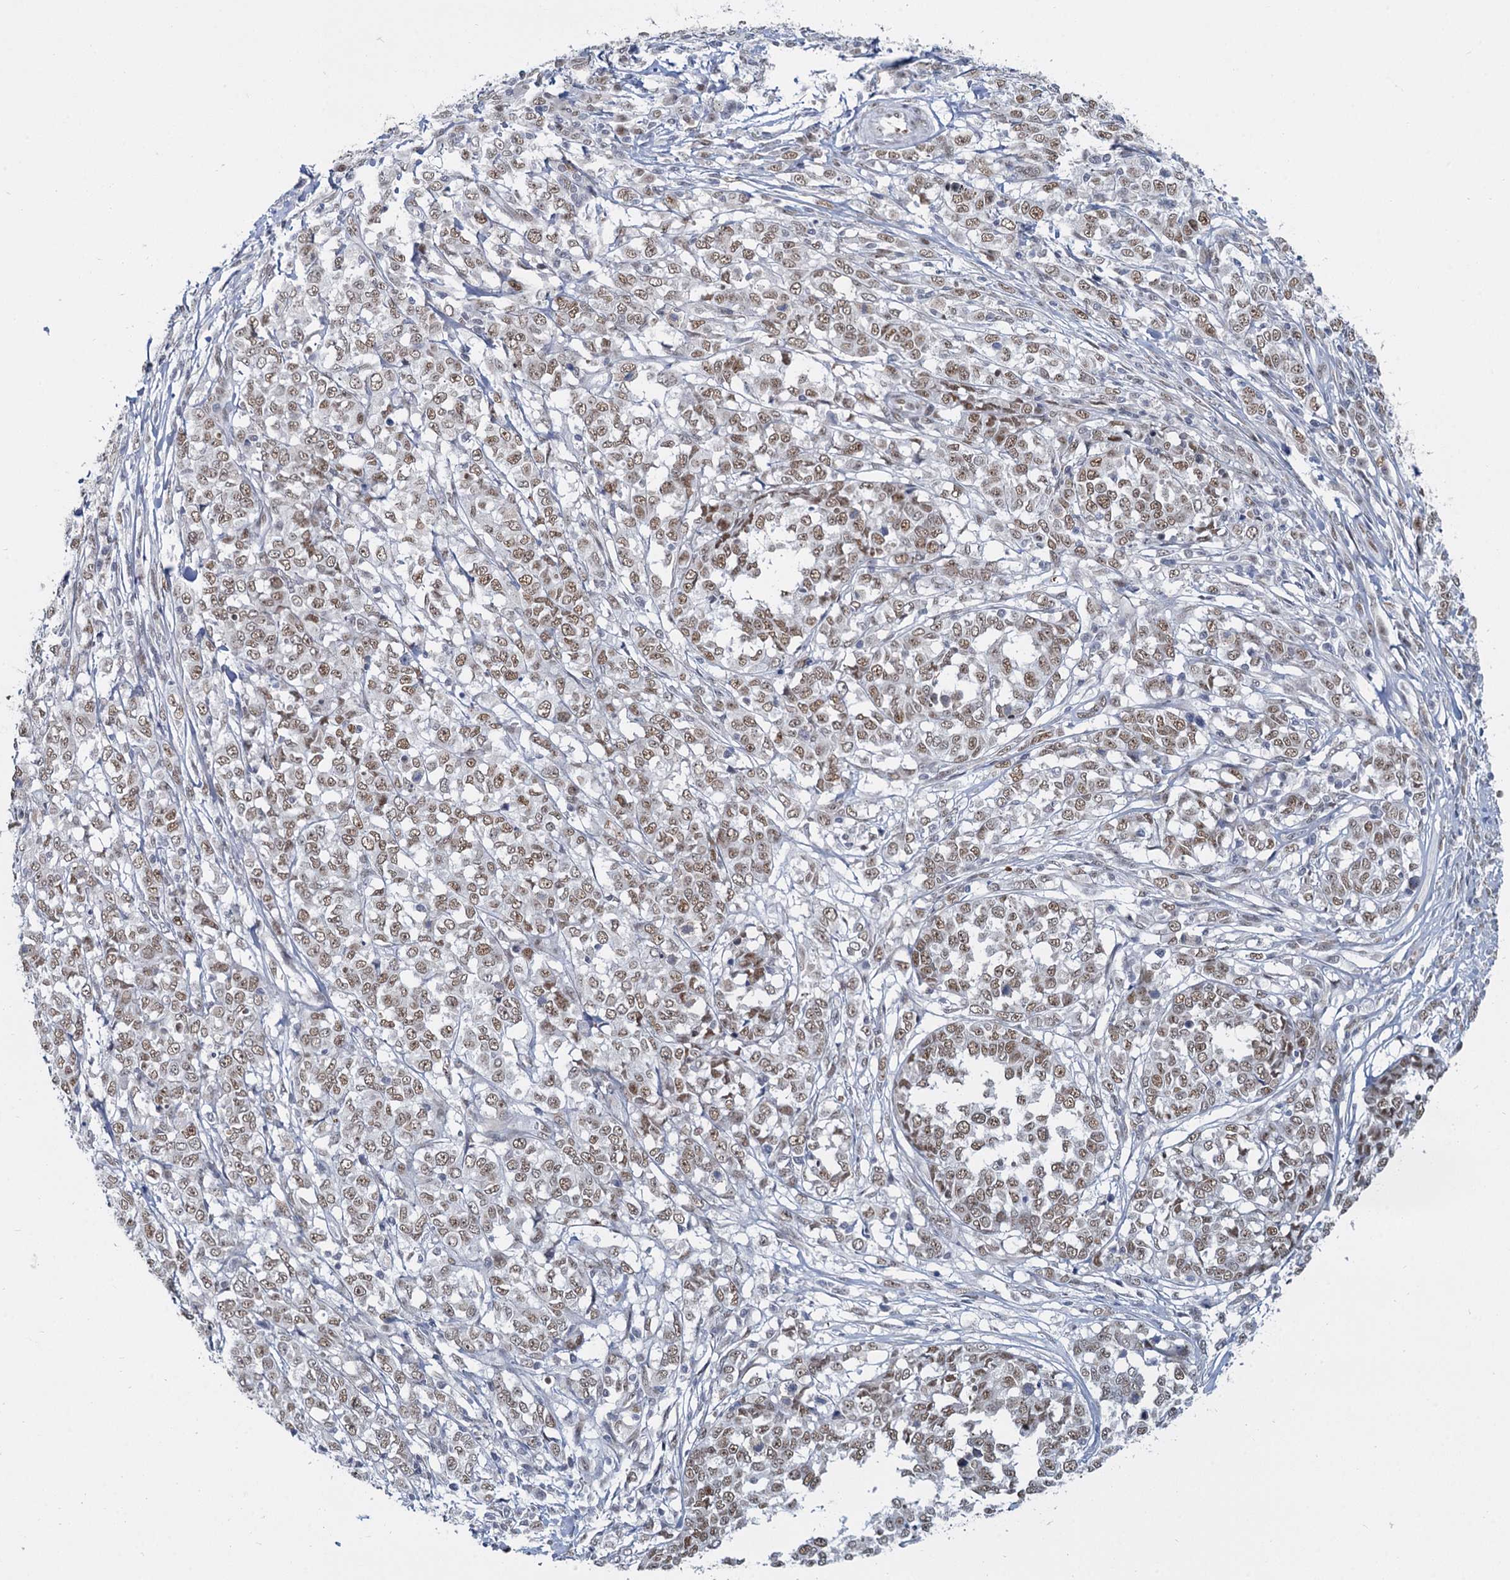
{"staining": {"intensity": "moderate", "quantity": ">75%", "location": "nuclear"}, "tissue": "melanoma", "cell_type": "Tumor cells", "image_type": "cancer", "snomed": [{"axis": "morphology", "description": "Malignant melanoma, NOS"}, {"axis": "topography", "description": "Skin"}], "caption": "A photomicrograph showing moderate nuclear positivity in approximately >75% of tumor cells in malignant melanoma, as visualized by brown immunohistochemical staining.", "gene": "RPRD1A", "patient": {"sex": "female", "age": 72}}